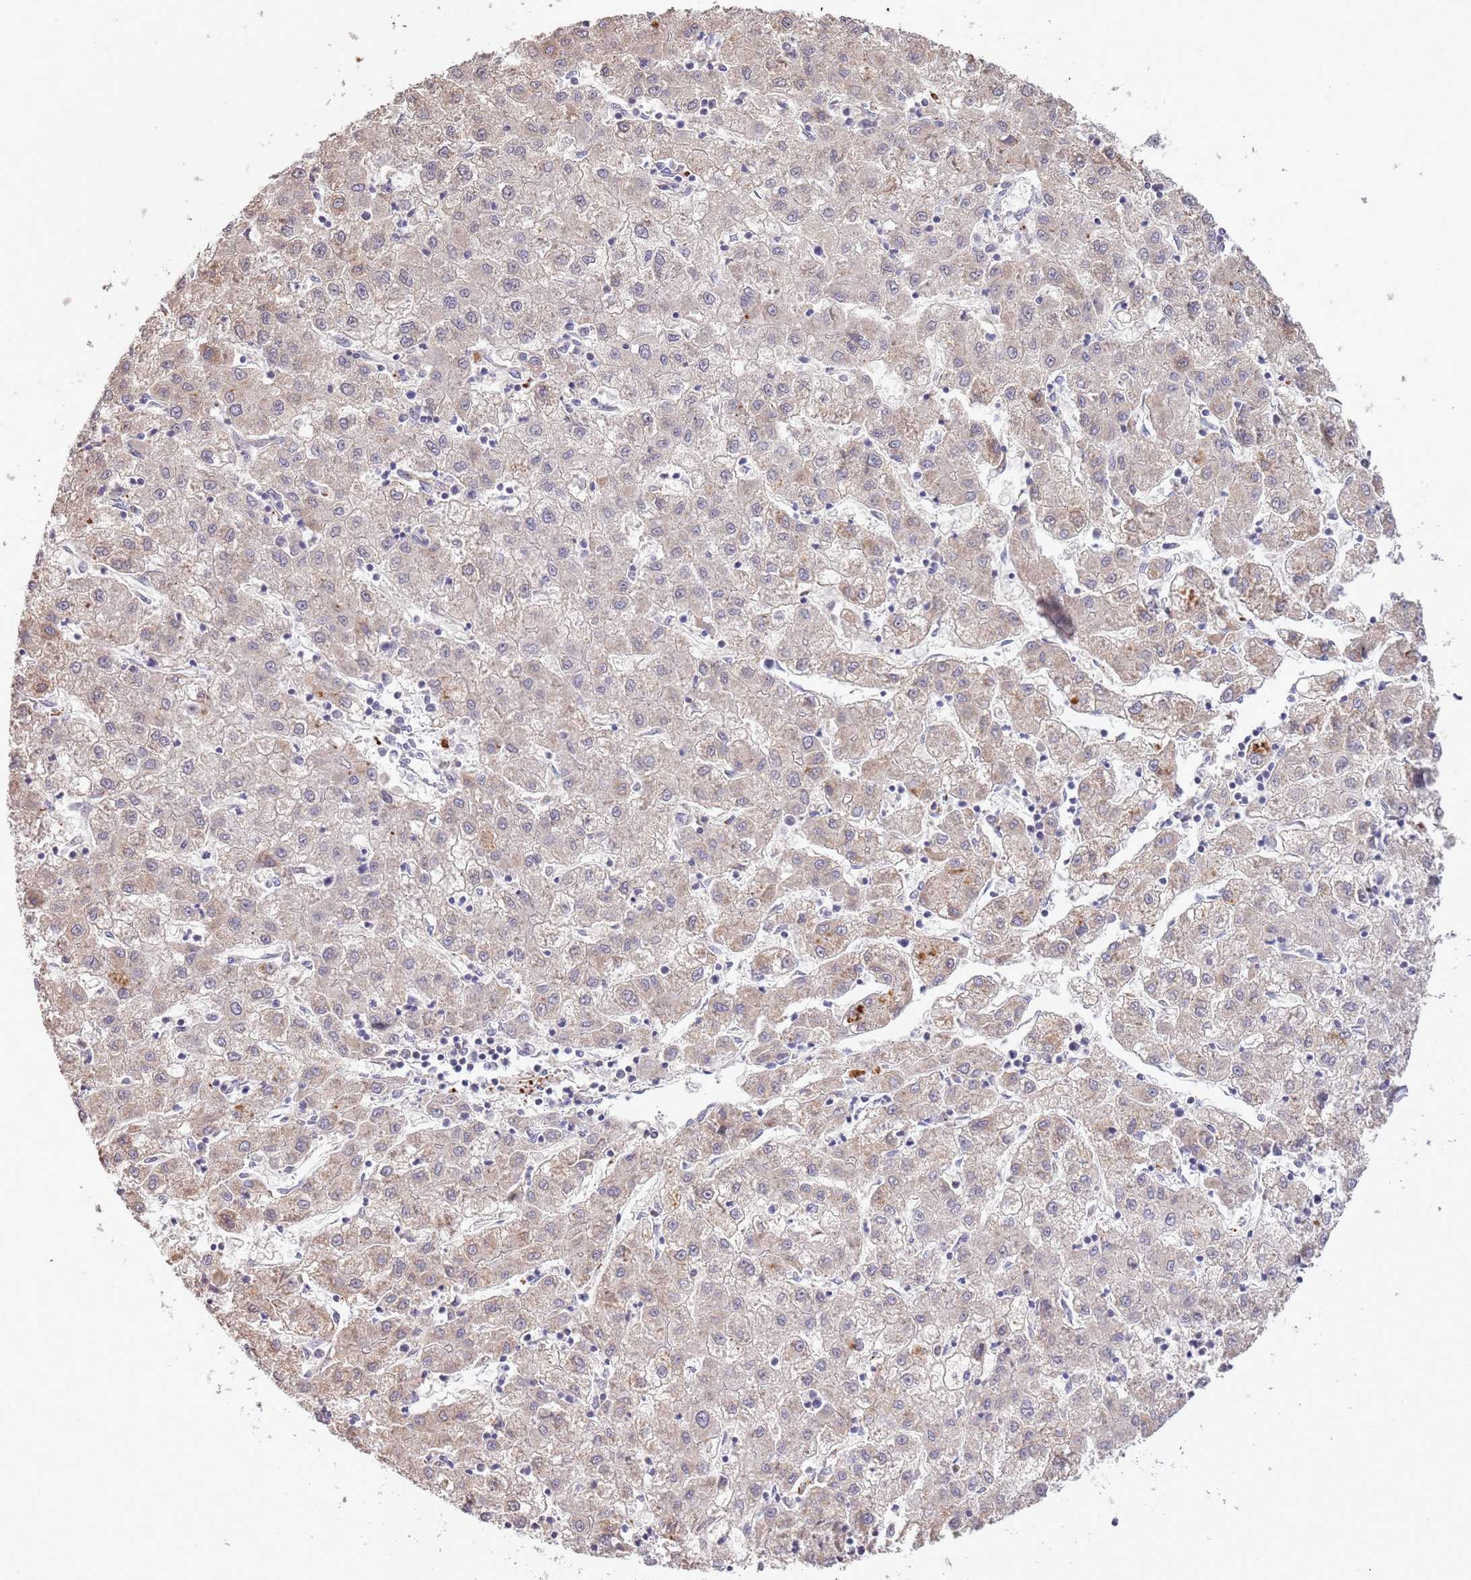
{"staining": {"intensity": "weak", "quantity": "<25%", "location": "cytoplasmic/membranous"}, "tissue": "liver cancer", "cell_type": "Tumor cells", "image_type": "cancer", "snomed": [{"axis": "morphology", "description": "Carcinoma, Hepatocellular, NOS"}, {"axis": "topography", "description": "Liver"}], "caption": "High magnification brightfield microscopy of liver hepatocellular carcinoma stained with DAB (brown) and counterstained with hematoxylin (blue): tumor cells show no significant expression.", "gene": "P2RY13", "patient": {"sex": "male", "age": 72}}